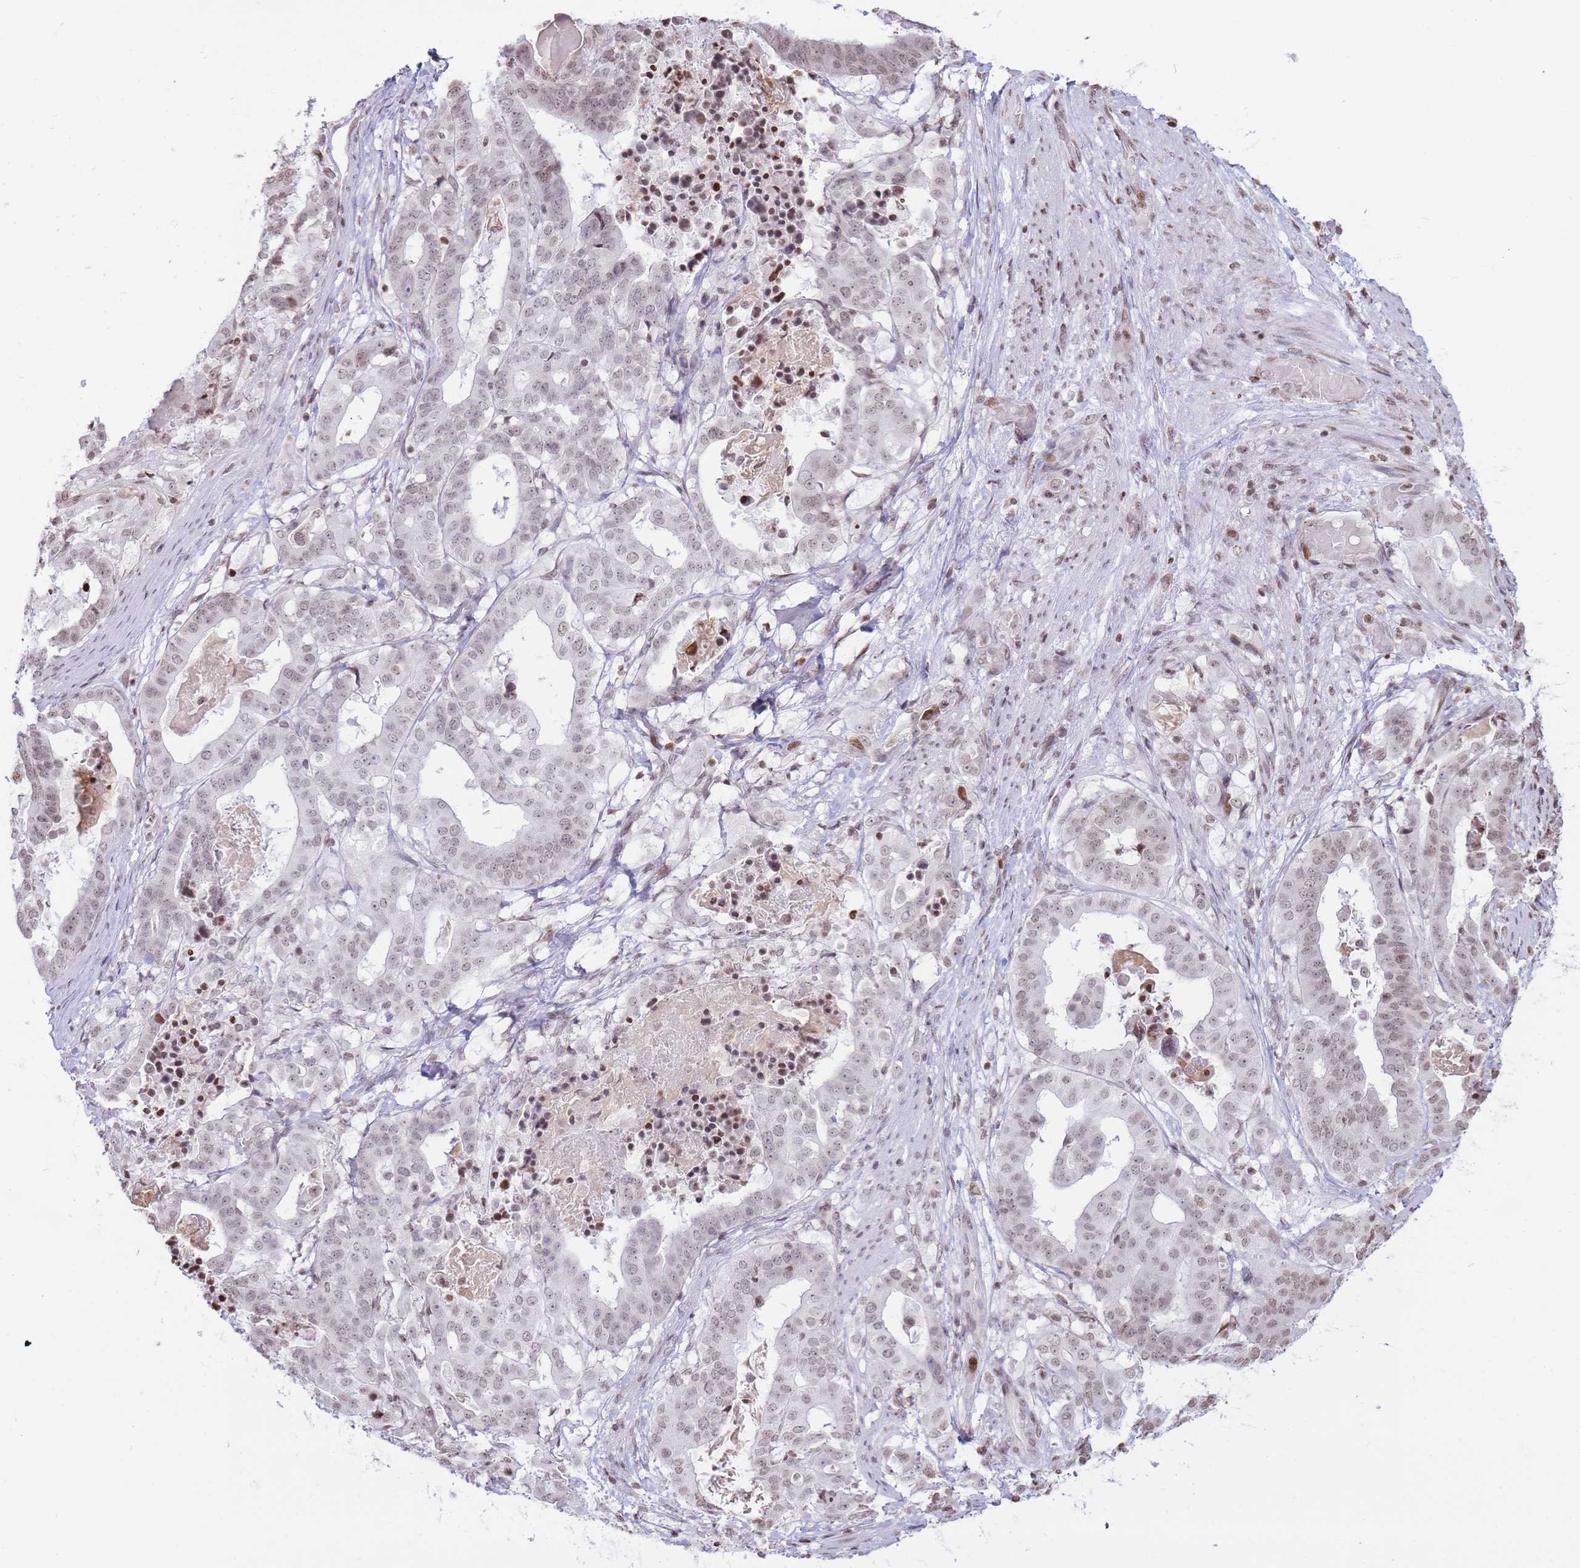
{"staining": {"intensity": "weak", "quantity": "25%-75%", "location": "nuclear"}, "tissue": "stomach cancer", "cell_type": "Tumor cells", "image_type": "cancer", "snomed": [{"axis": "morphology", "description": "Adenocarcinoma, NOS"}, {"axis": "topography", "description": "Stomach"}], "caption": "Tumor cells exhibit low levels of weak nuclear positivity in about 25%-75% of cells in stomach cancer (adenocarcinoma).", "gene": "SHISAL1", "patient": {"sex": "male", "age": 48}}